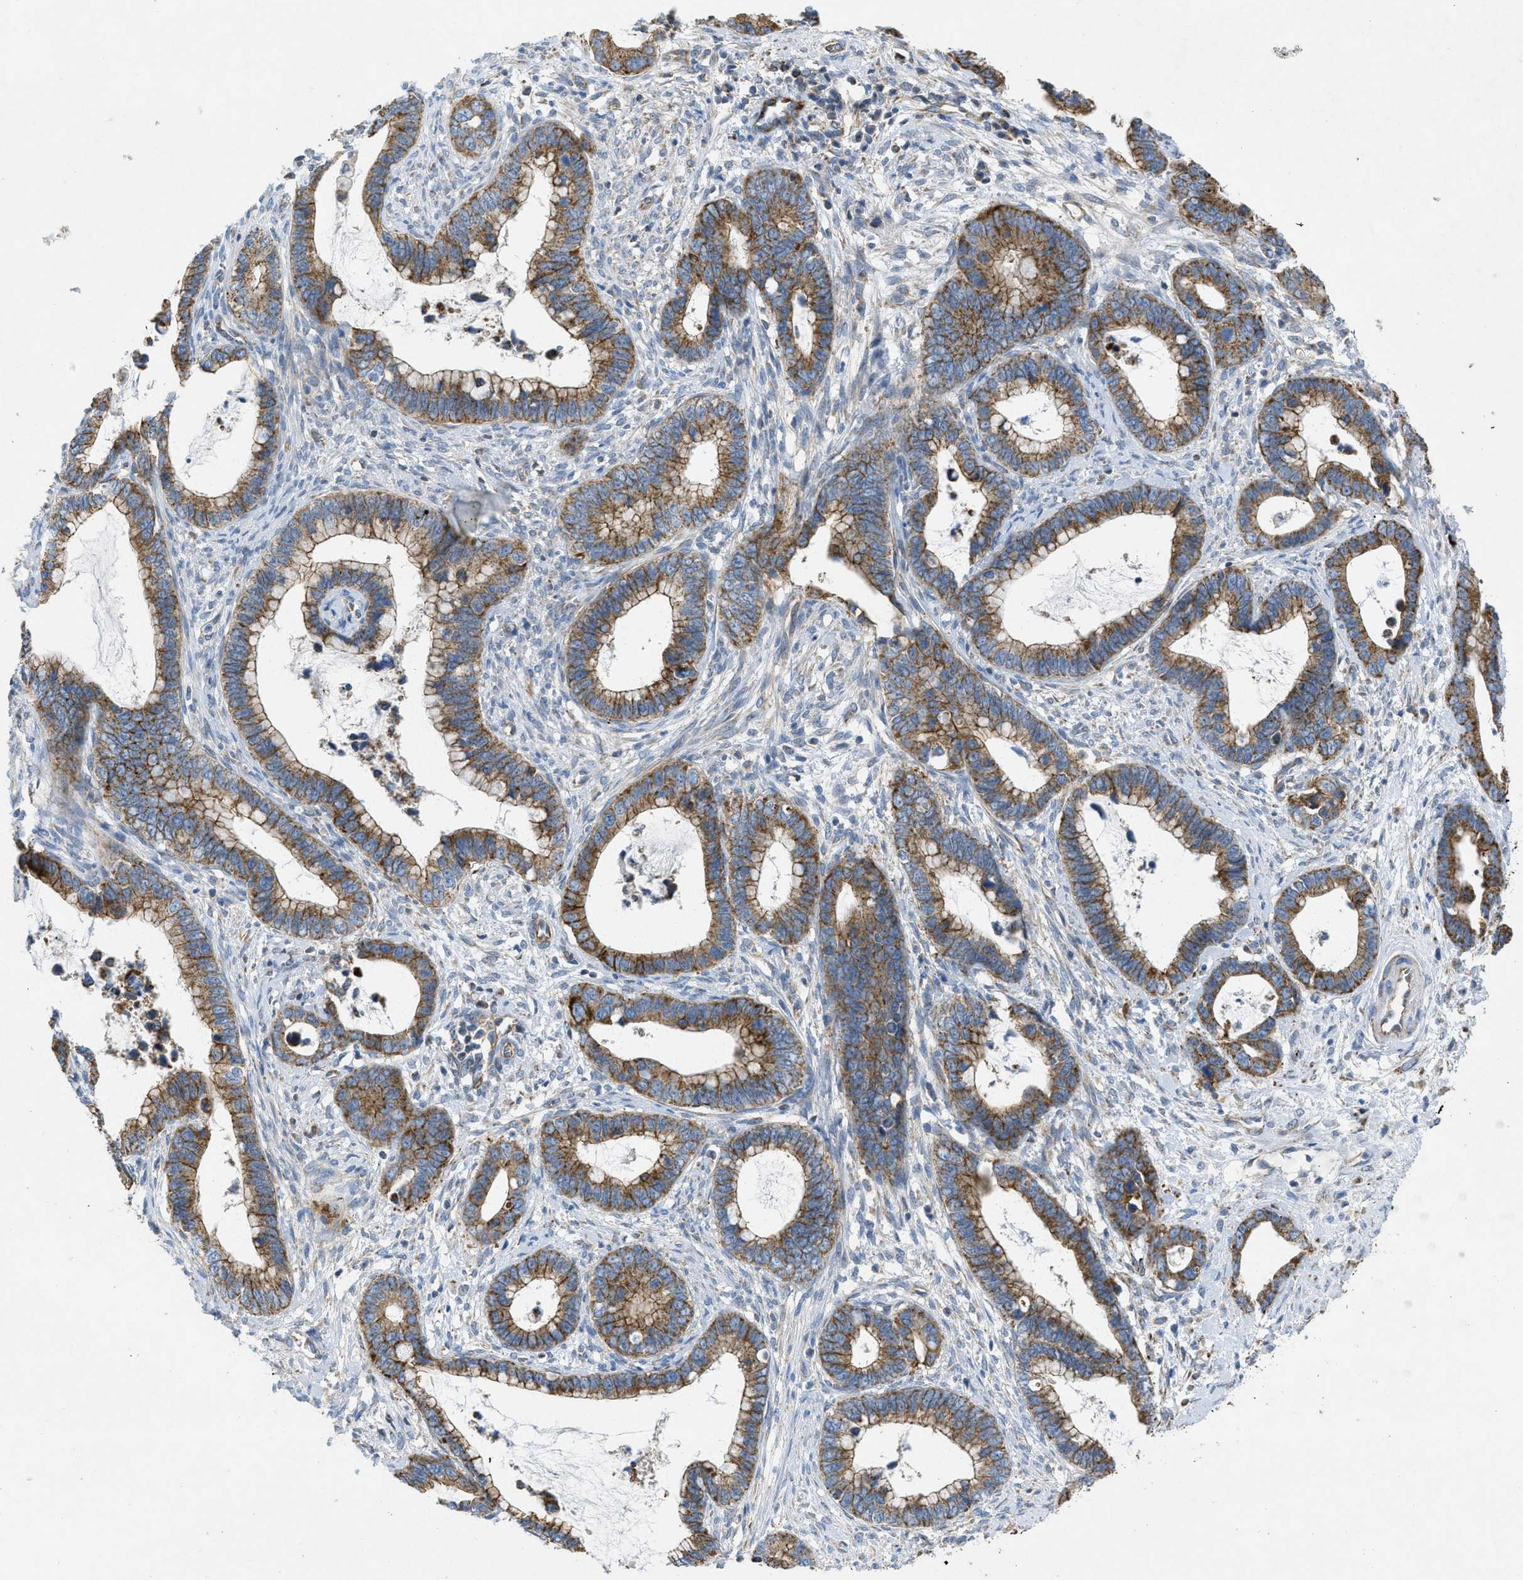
{"staining": {"intensity": "strong", "quantity": ">75%", "location": "cytoplasmic/membranous"}, "tissue": "cervical cancer", "cell_type": "Tumor cells", "image_type": "cancer", "snomed": [{"axis": "morphology", "description": "Adenocarcinoma, NOS"}, {"axis": "topography", "description": "Cervix"}], "caption": "Cervical adenocarcinoma stained for a protein (brown) reveals strong cytoplasmic/membranous positive positivity in about >75% of tumor cells.", "gene": "BTN3A1", "patient": {"sex": "female", "age": 44}}